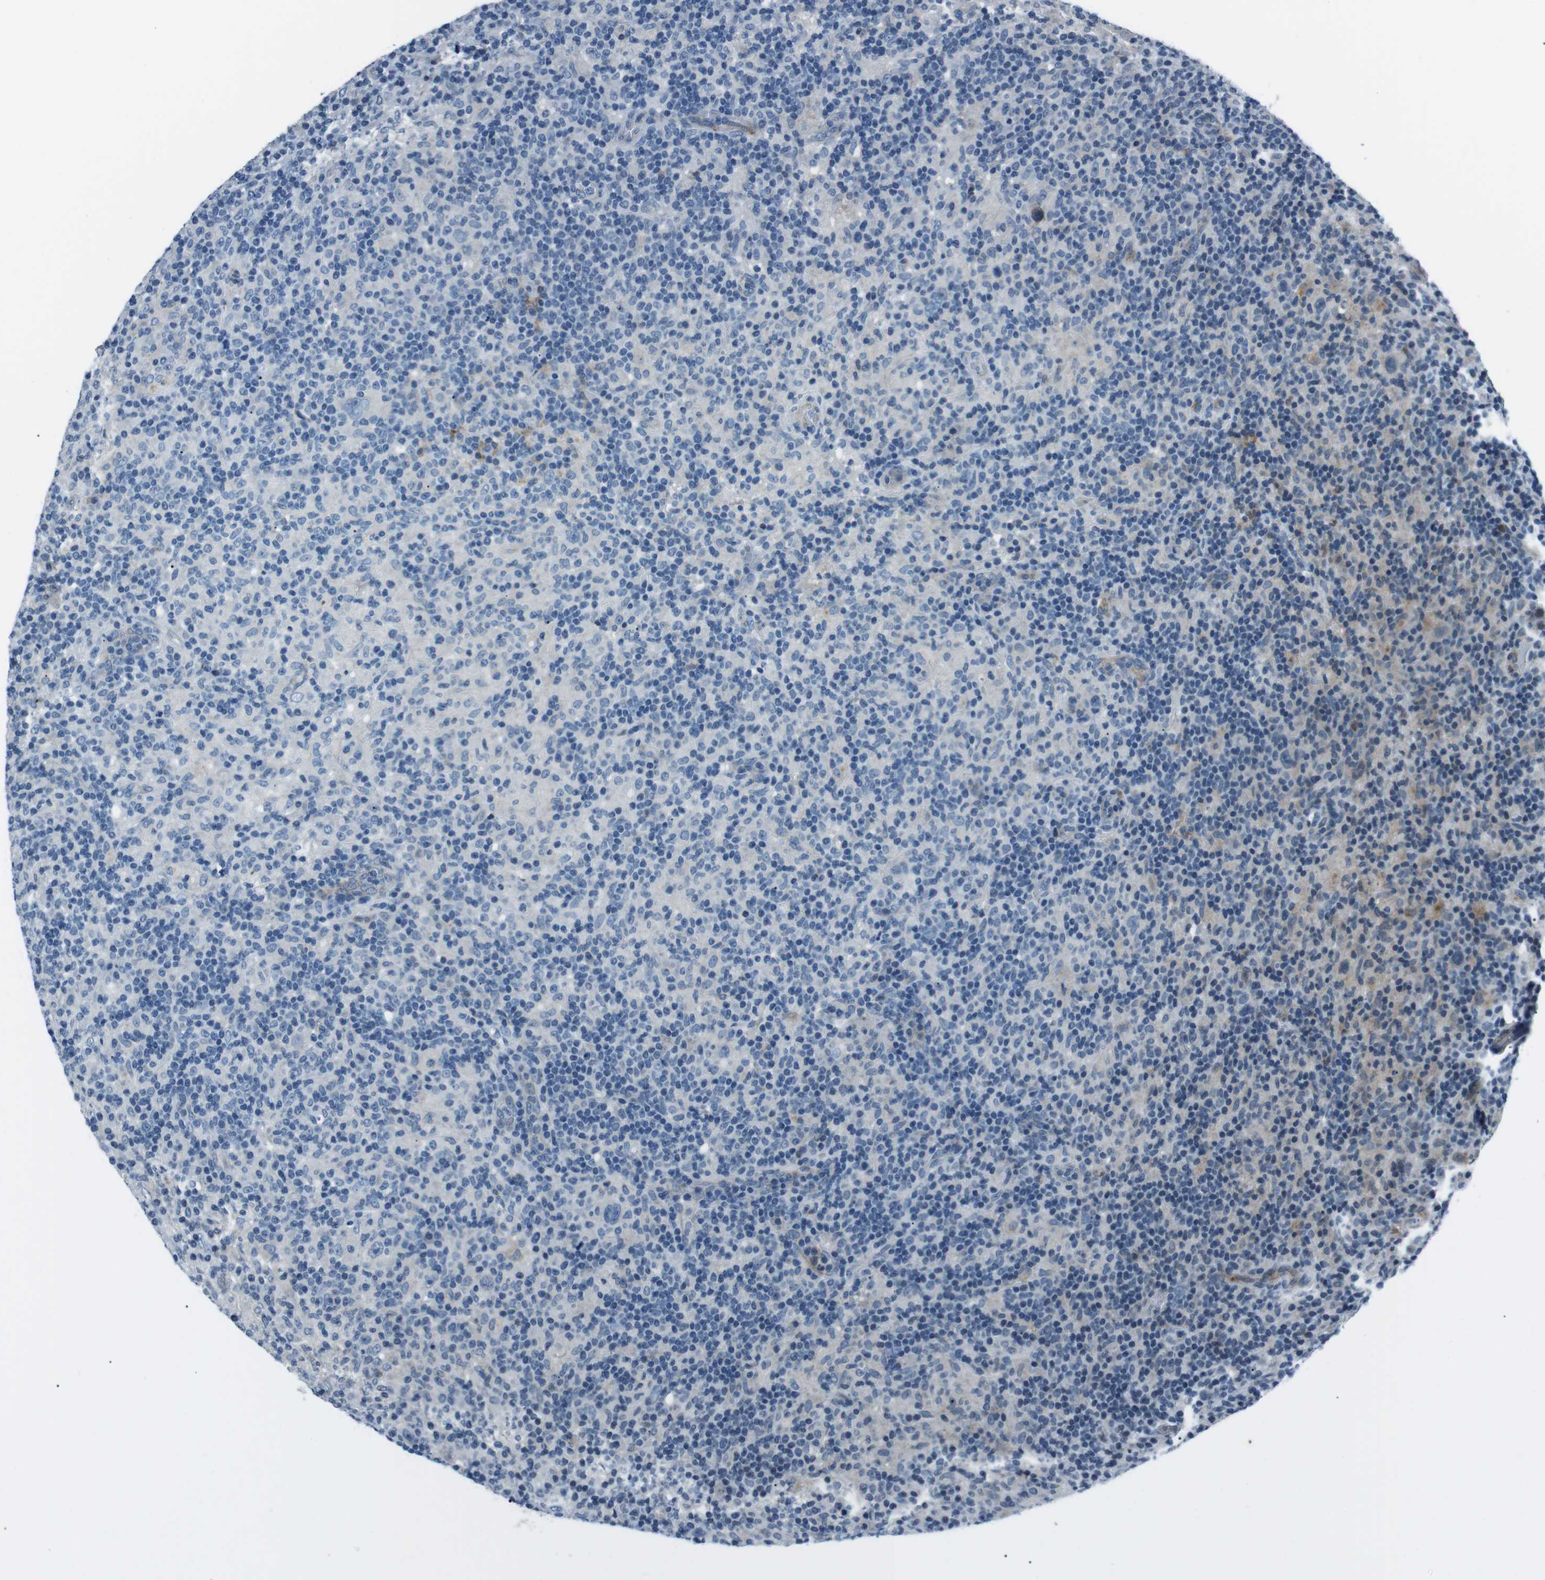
{"staining": {"intensity": "negative", "quantity": "none", "location": "none"}, "tissue": "lymphoma", "cell_type": "Tumor cells", "image_type": "cancer", "snomed": [{"axis": "morphology", "description": "Hodgkin's disease, NOS"}, {"axis": "topography", "description": "Lymph node"}], "caption": "Human Hodgkin's disease stained for a protein using immunohistochemistry (IHC) shows no staining in tumor cells.", "gene": "CSF2RA", "patient": {"sex": "male", "age": 70}}